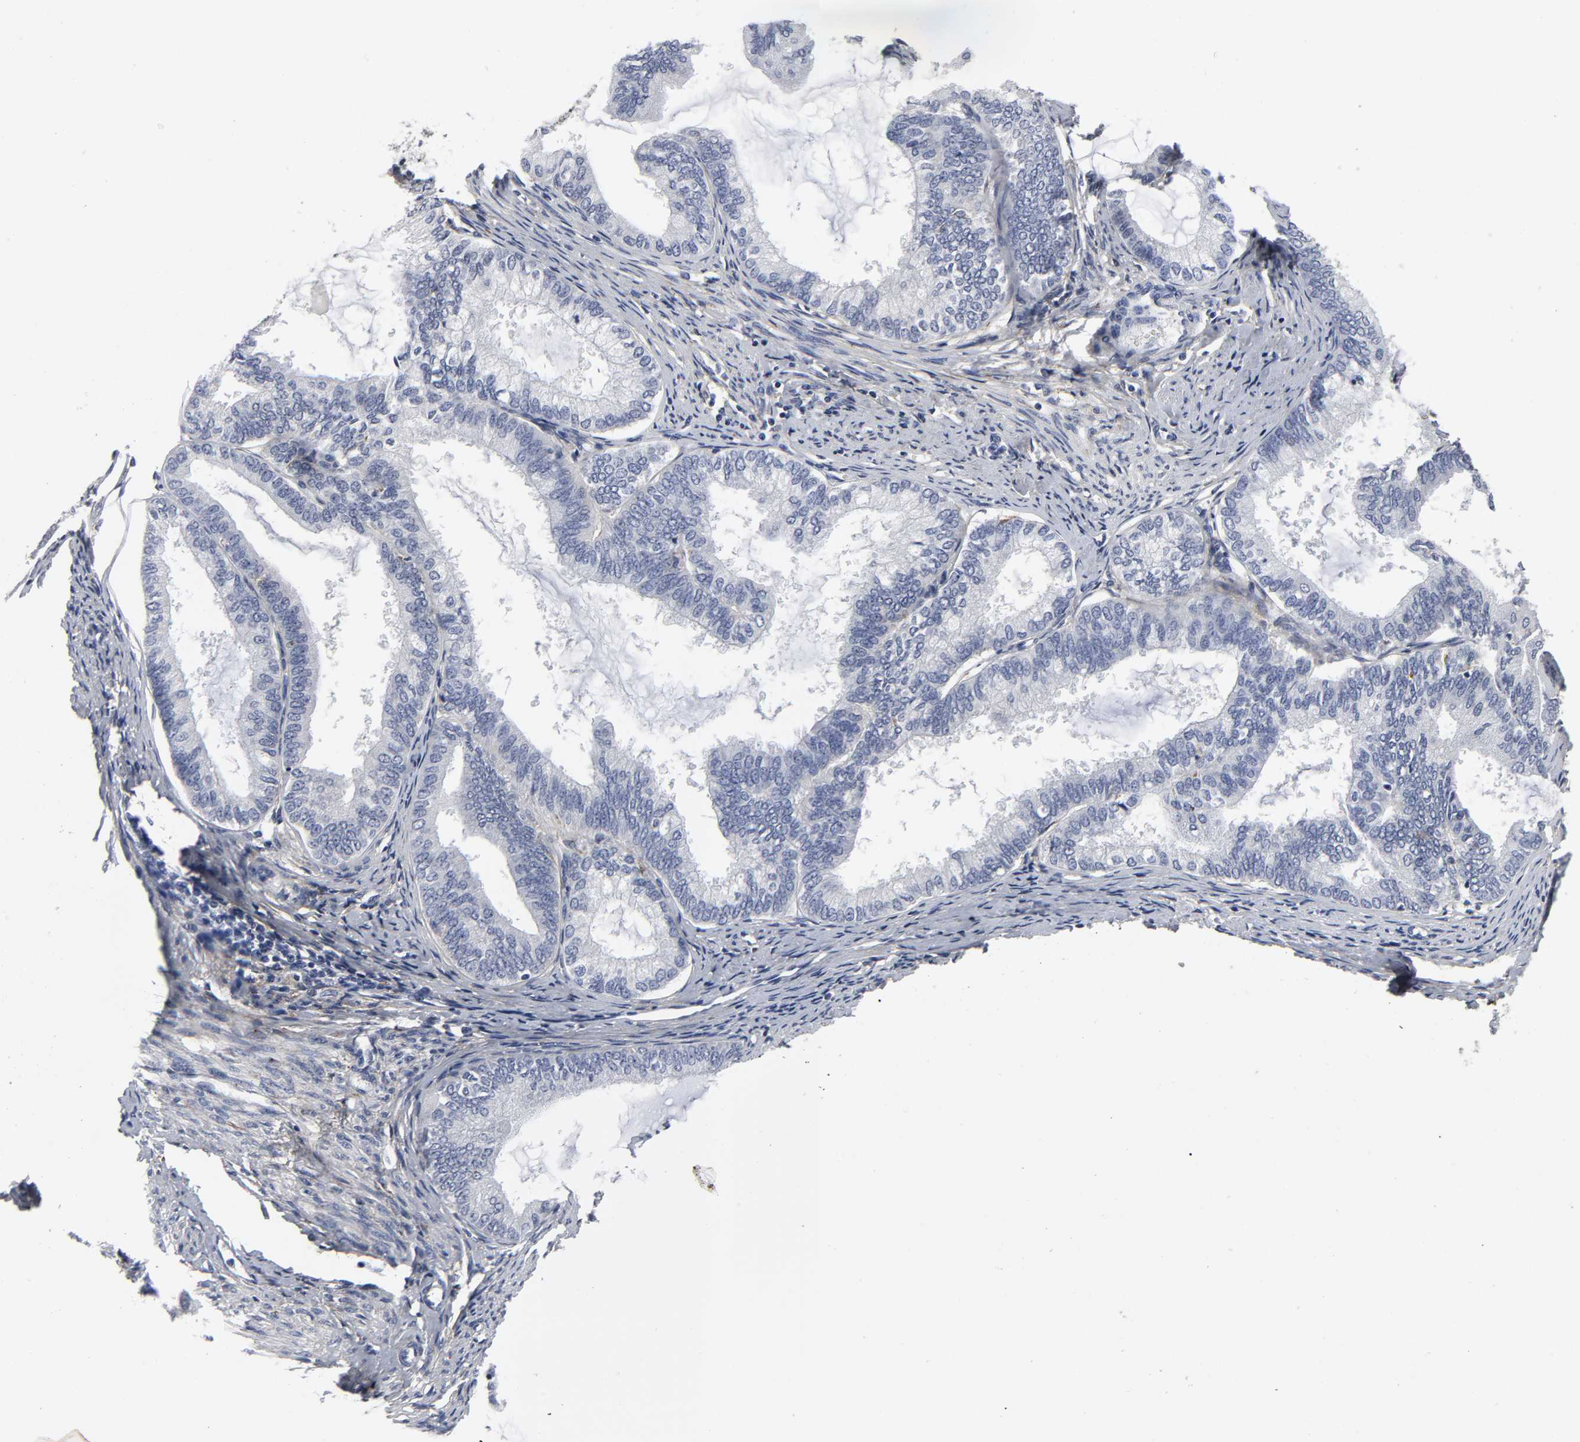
{"staining": {"intensity": "negative", "quantity": "none", "location": "none"}, "tissue": "endometrial cancer", "cell_type": "Tumor cells", "image_type": "cancer", "snomed": [{"axis": "morphology", "description": "Adenocarcinoma, NOS"}, {"axis": "topography", "description": "Endometrium"}], "caption": "IHC of endometrial cancer reveals no expression in tumor cells.", "gene": "LRP1", "patient": {"sex": "female", "age": 86}}